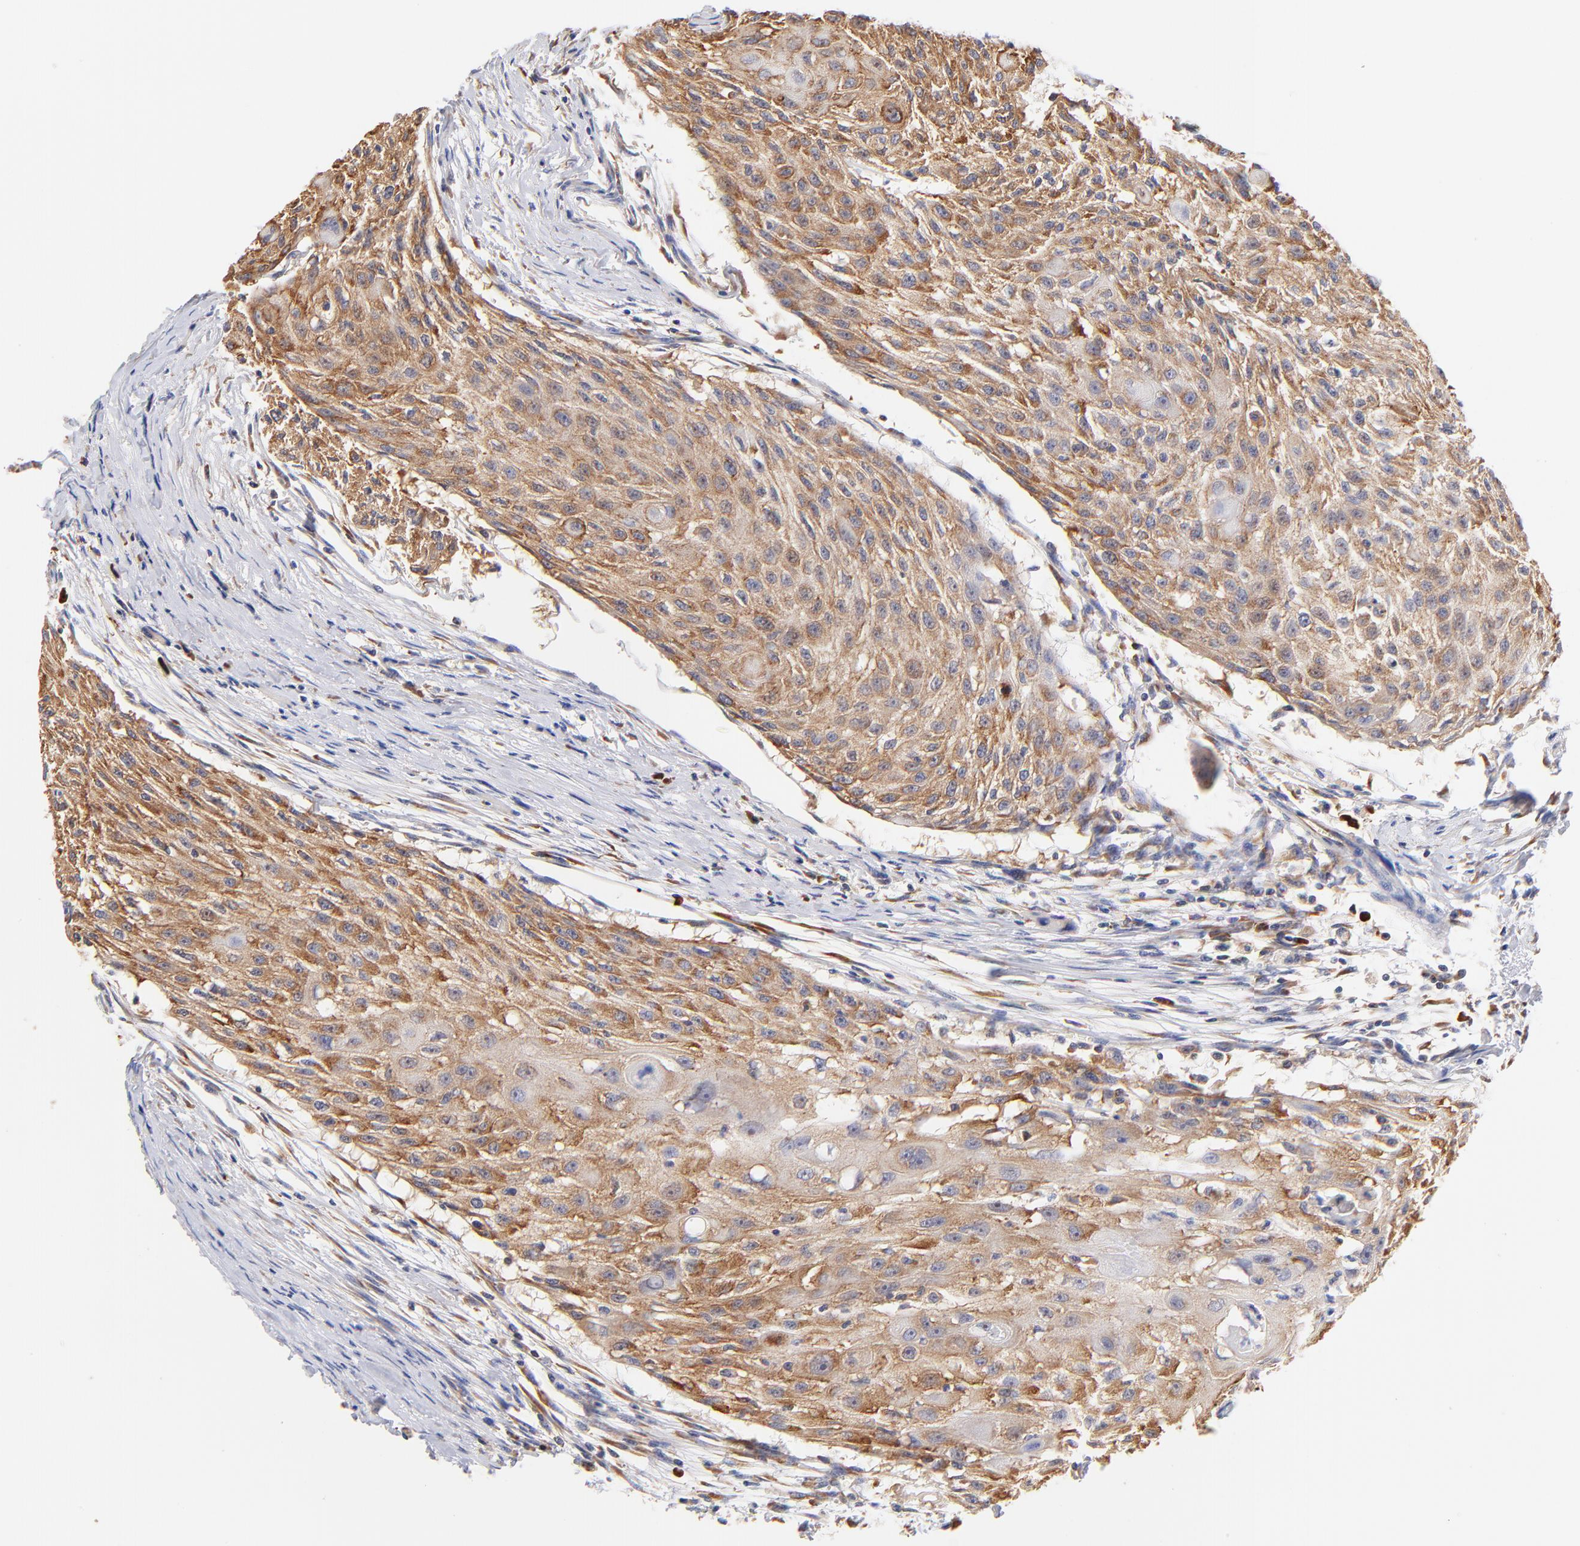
{"staining": {"intensity": "moderate", "quantity": ">75%", "location": "cytoplasmic/membranous"}, "tissue": "head and neck cancer", "cell_type": "Tumor cells", "image_type": "cancer", "snomed": [{"axis": "morphology", "description": "Squamous cell carcinoma, NOS"}, {"axis": "topography", "description": "Head-Neck"}], "caption": "Head and neck cancer was stained to show a protein in brown. There is medium levels of moderate cytoplasmic/membranous staining in approximately >75% of tumor cells. (Stains: DAB (3,3'-diaminobenzidine) in brown, nuclei in blue, Microscopy: brightfield microscopy at high magnification).", "gene": "RPL27", "patient": {"sex": "male", "age": 64}}